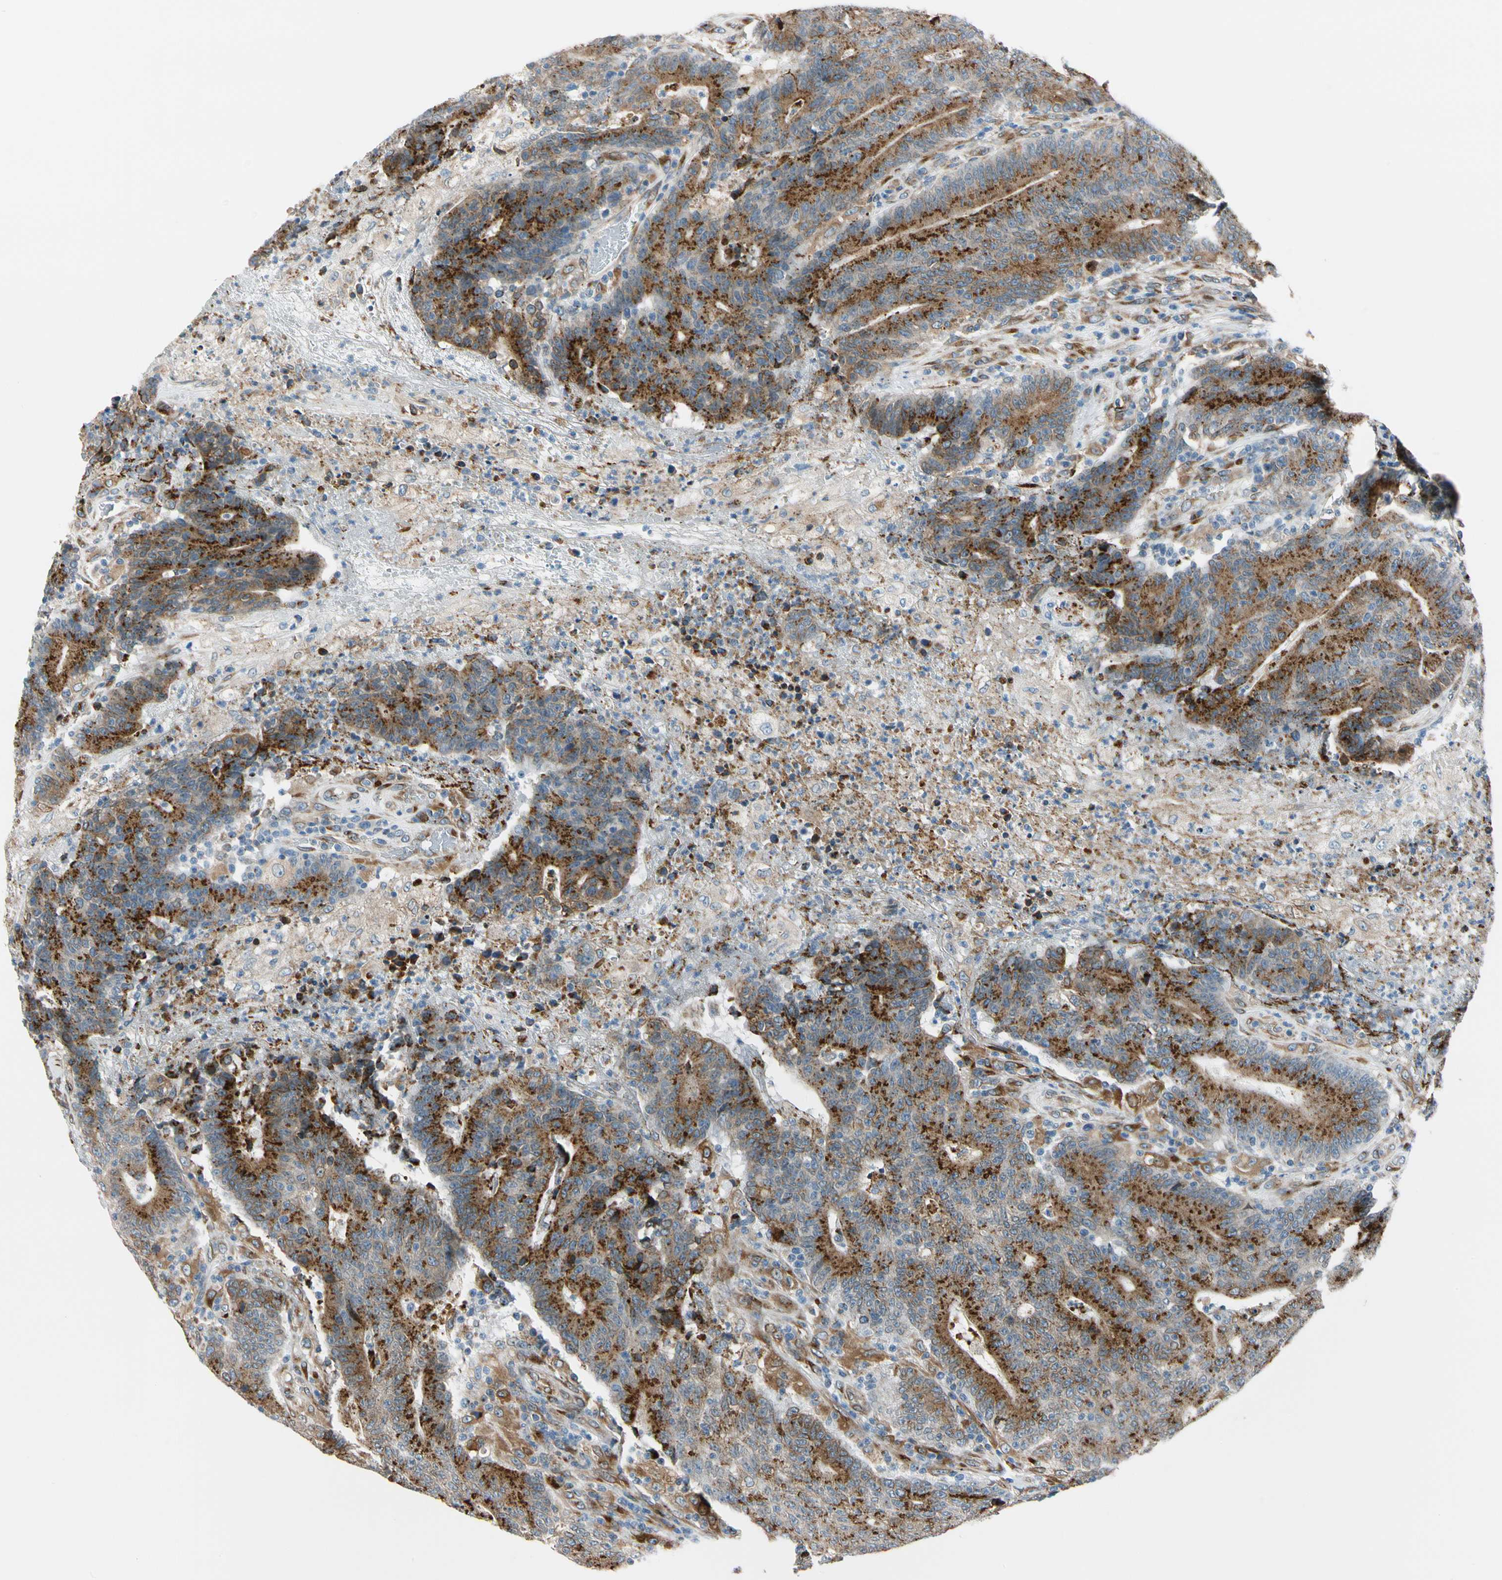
{"staining": {"intensity": "strong", "quantity": ">75%", "location": "cytoplasmic/membranous"}, "tissue": "colorectal cancer", "cell_type": "Tumor cells", "image_type": "cancer", "snomed": [{"axis": "morphology", "description": "Normal tissue, NOS"}, {"axis": "morphology", "description": "Adenocarcinoma, NOS"}, {"axis": "topography", "description": "Colon"}], "caption": "Immunohistochemical staining of colorectal cancer shows strong cytoplasmic/membranous protein positivity in approximately >75% of tumor cells.", "gene": "NUCB1", "patient": {"sex": "female", "age": 75}}